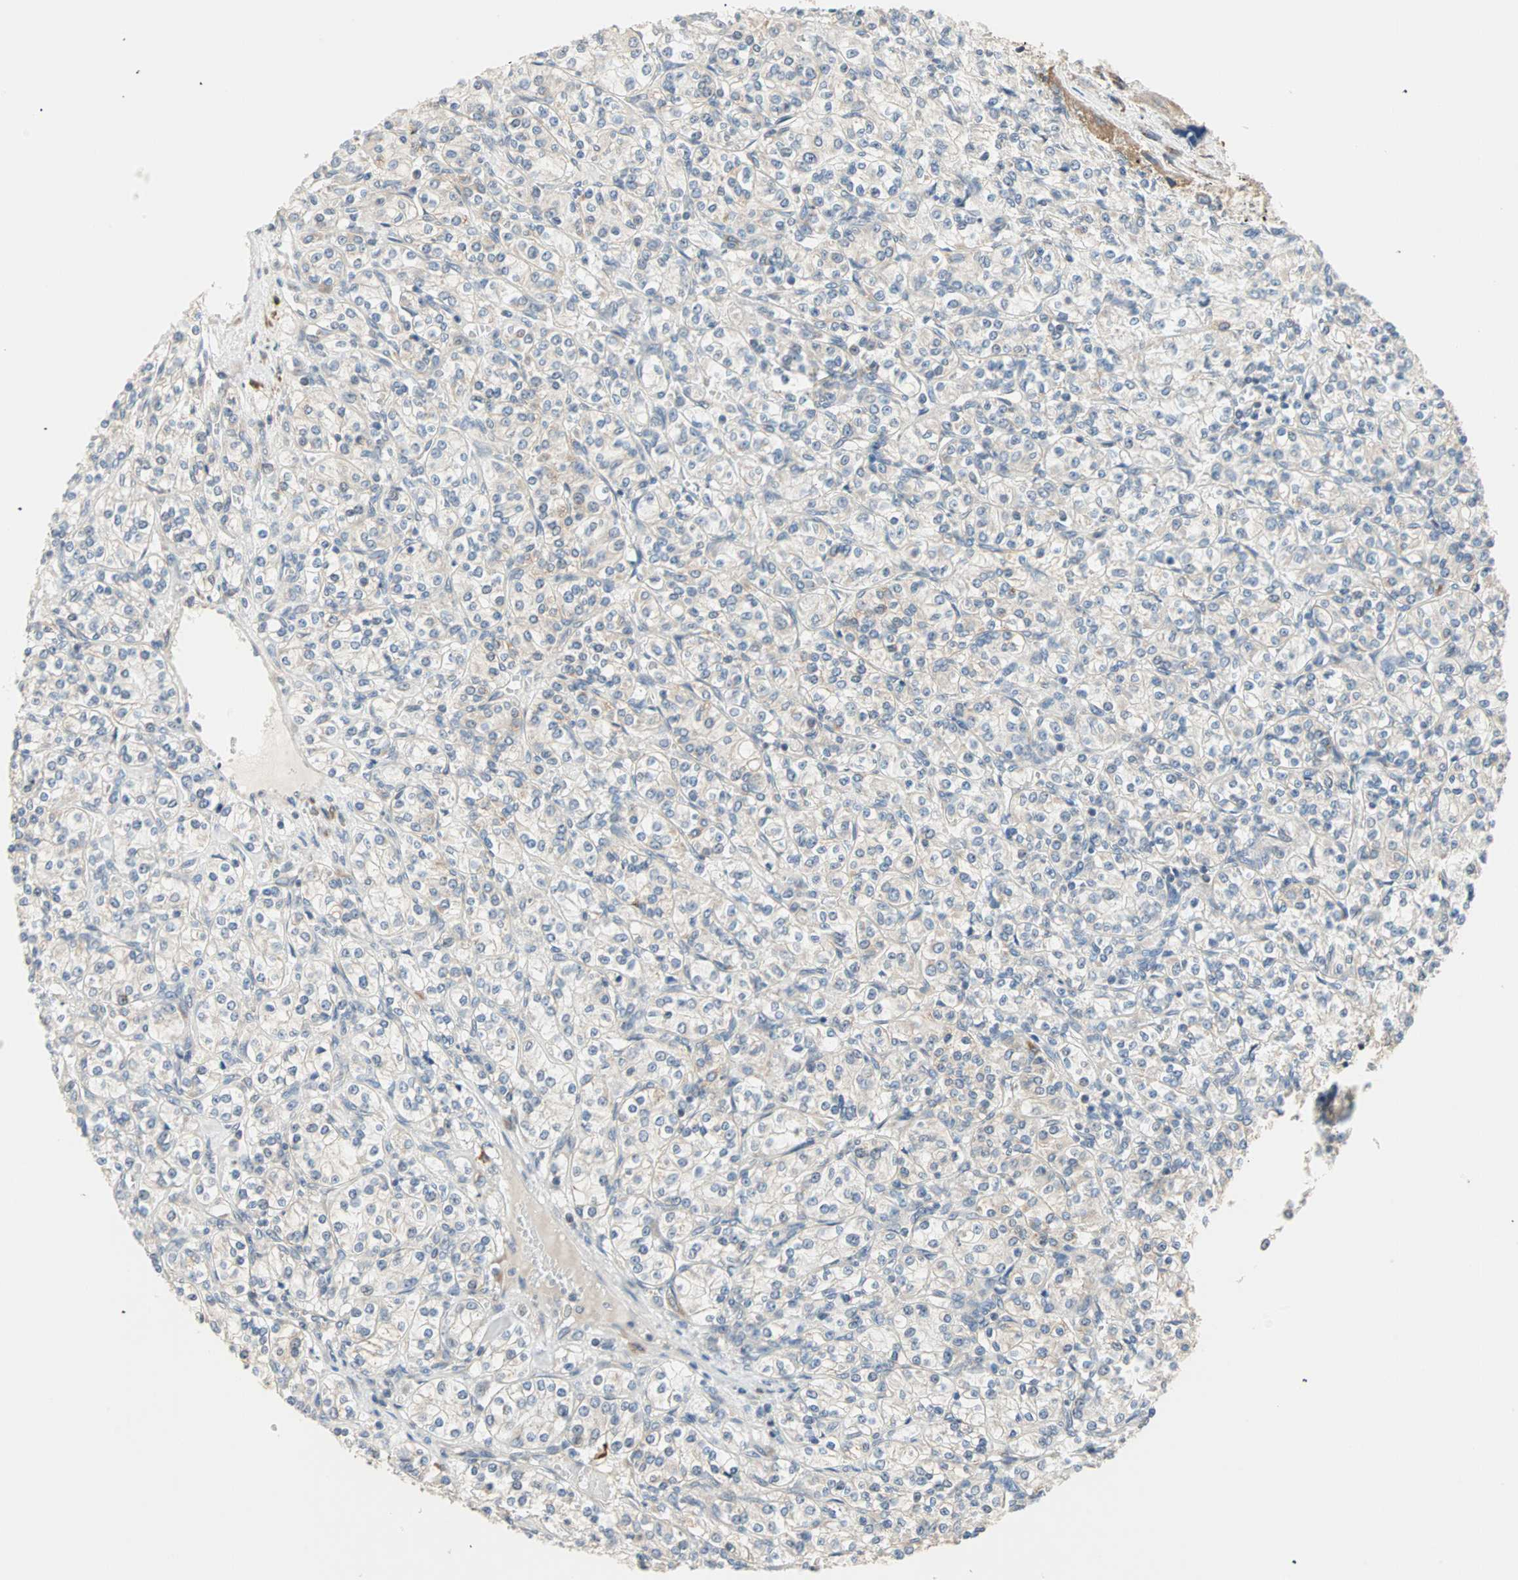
{"staining": {"intensity": "weak", "quantity": "<25%", "location": "cytoplasmic/membranous"}, "tissue": "renal cancer", "cell_type": "Tumor cells", "image_type": "cancer", "snomed": [{"axis": "morphology", "description": "Adenocarcinoma, NOS"}, {"axis": "topography", "description": "Kidney"}], "caption": "Tumor cells show no significant protein expression in renal cancer (adenocarcinoma).", "gene": "SAR1A", "patient": {"sex": "male", "age": 77}}